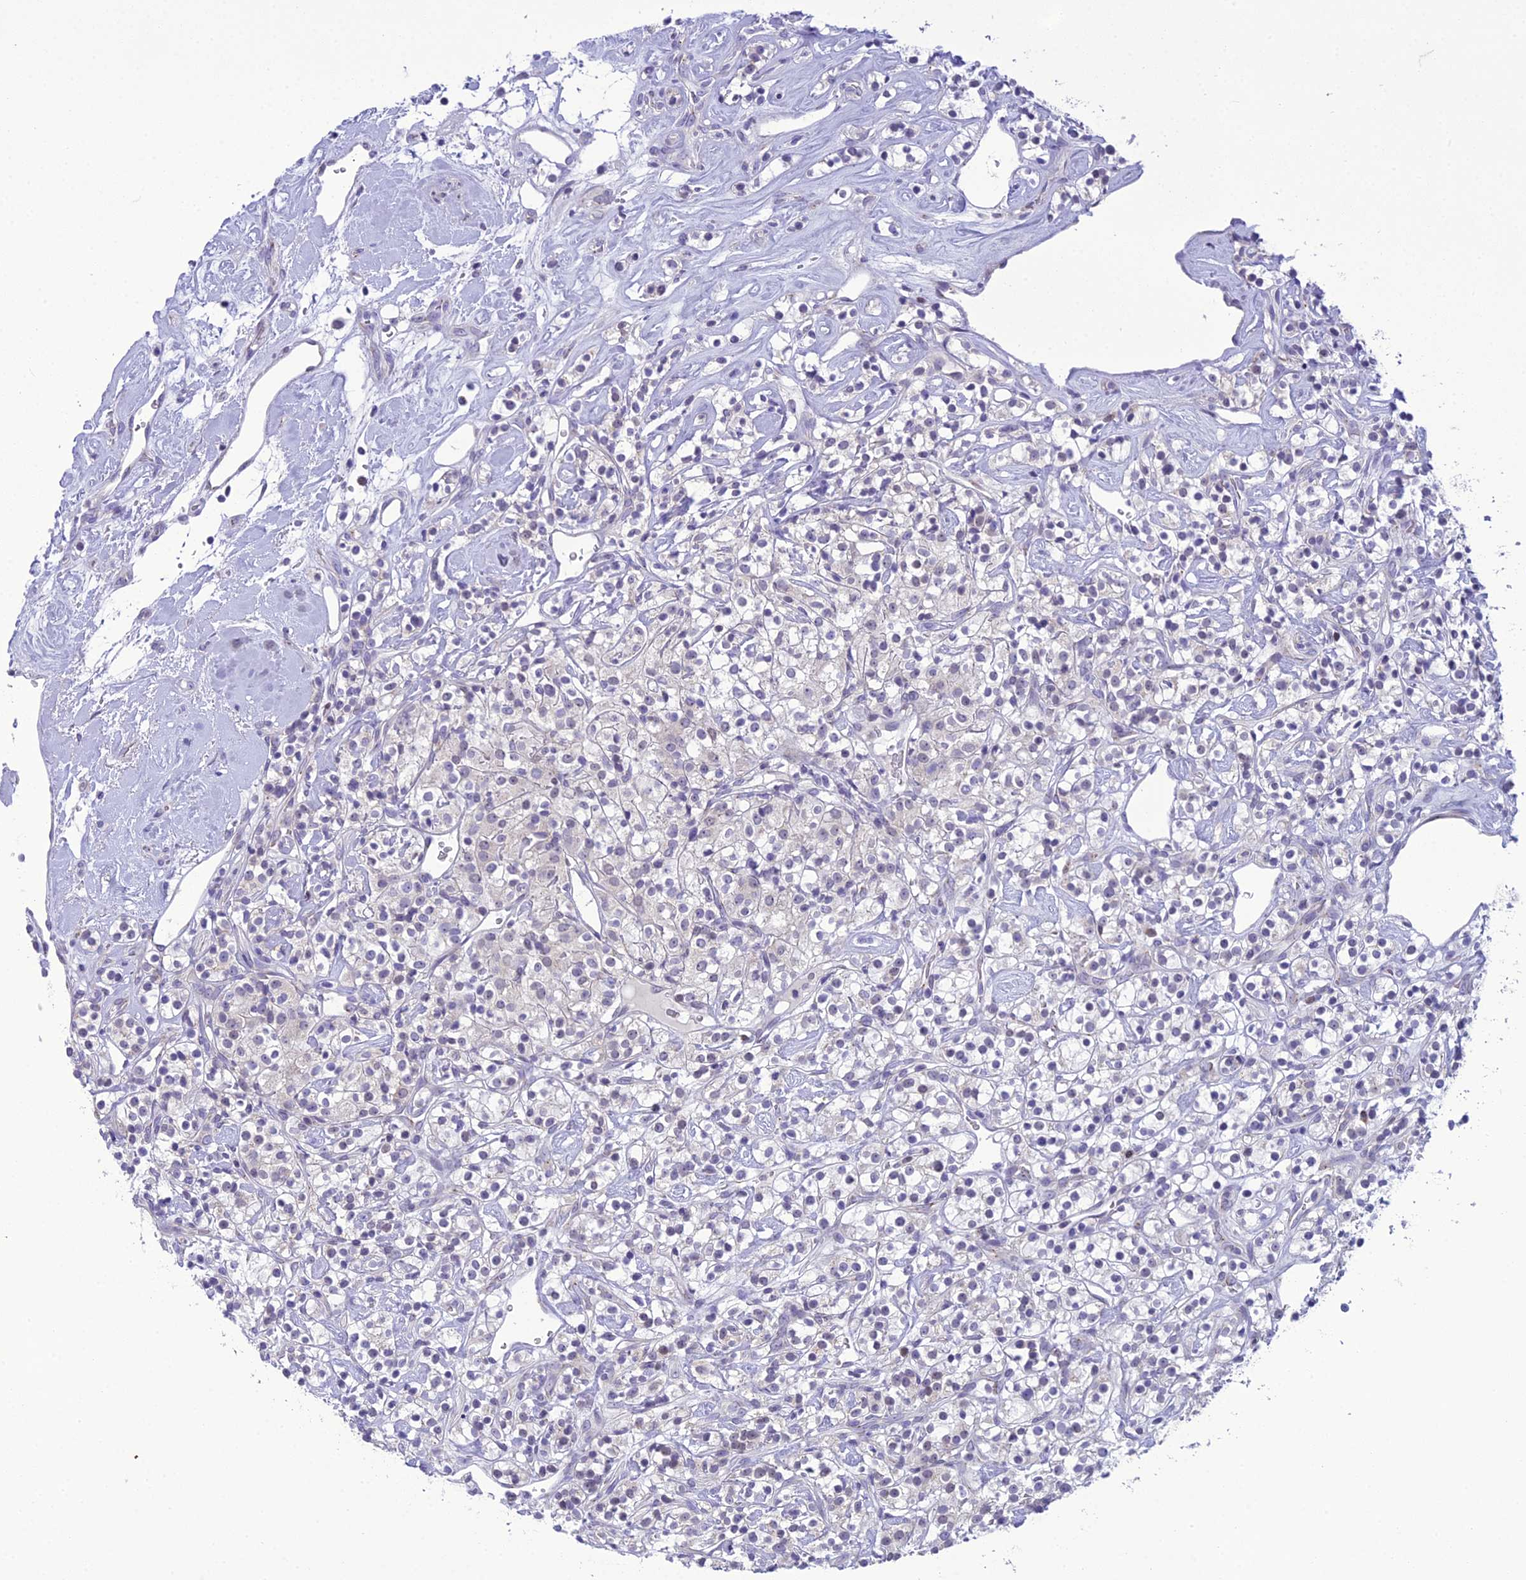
{"staining": {"intensity": "negative", "quantity": "none", "location": "none"}, "tissue": "renal cancer", "cell_type": "Tumor cells", "image_type": "cancer", "snomed": [{"axis": "morphology", "description": "Adenocarcinoma, NOS"}, {"axis": "topography", "description": "Kidney"}], "caption": "Renal adenocarcinoma stained for a protein using immunohistochemistry demonstrates no positivity tumor cells.", "gene": "B9D2", "patient": {"sex": "male", "age": 77}}